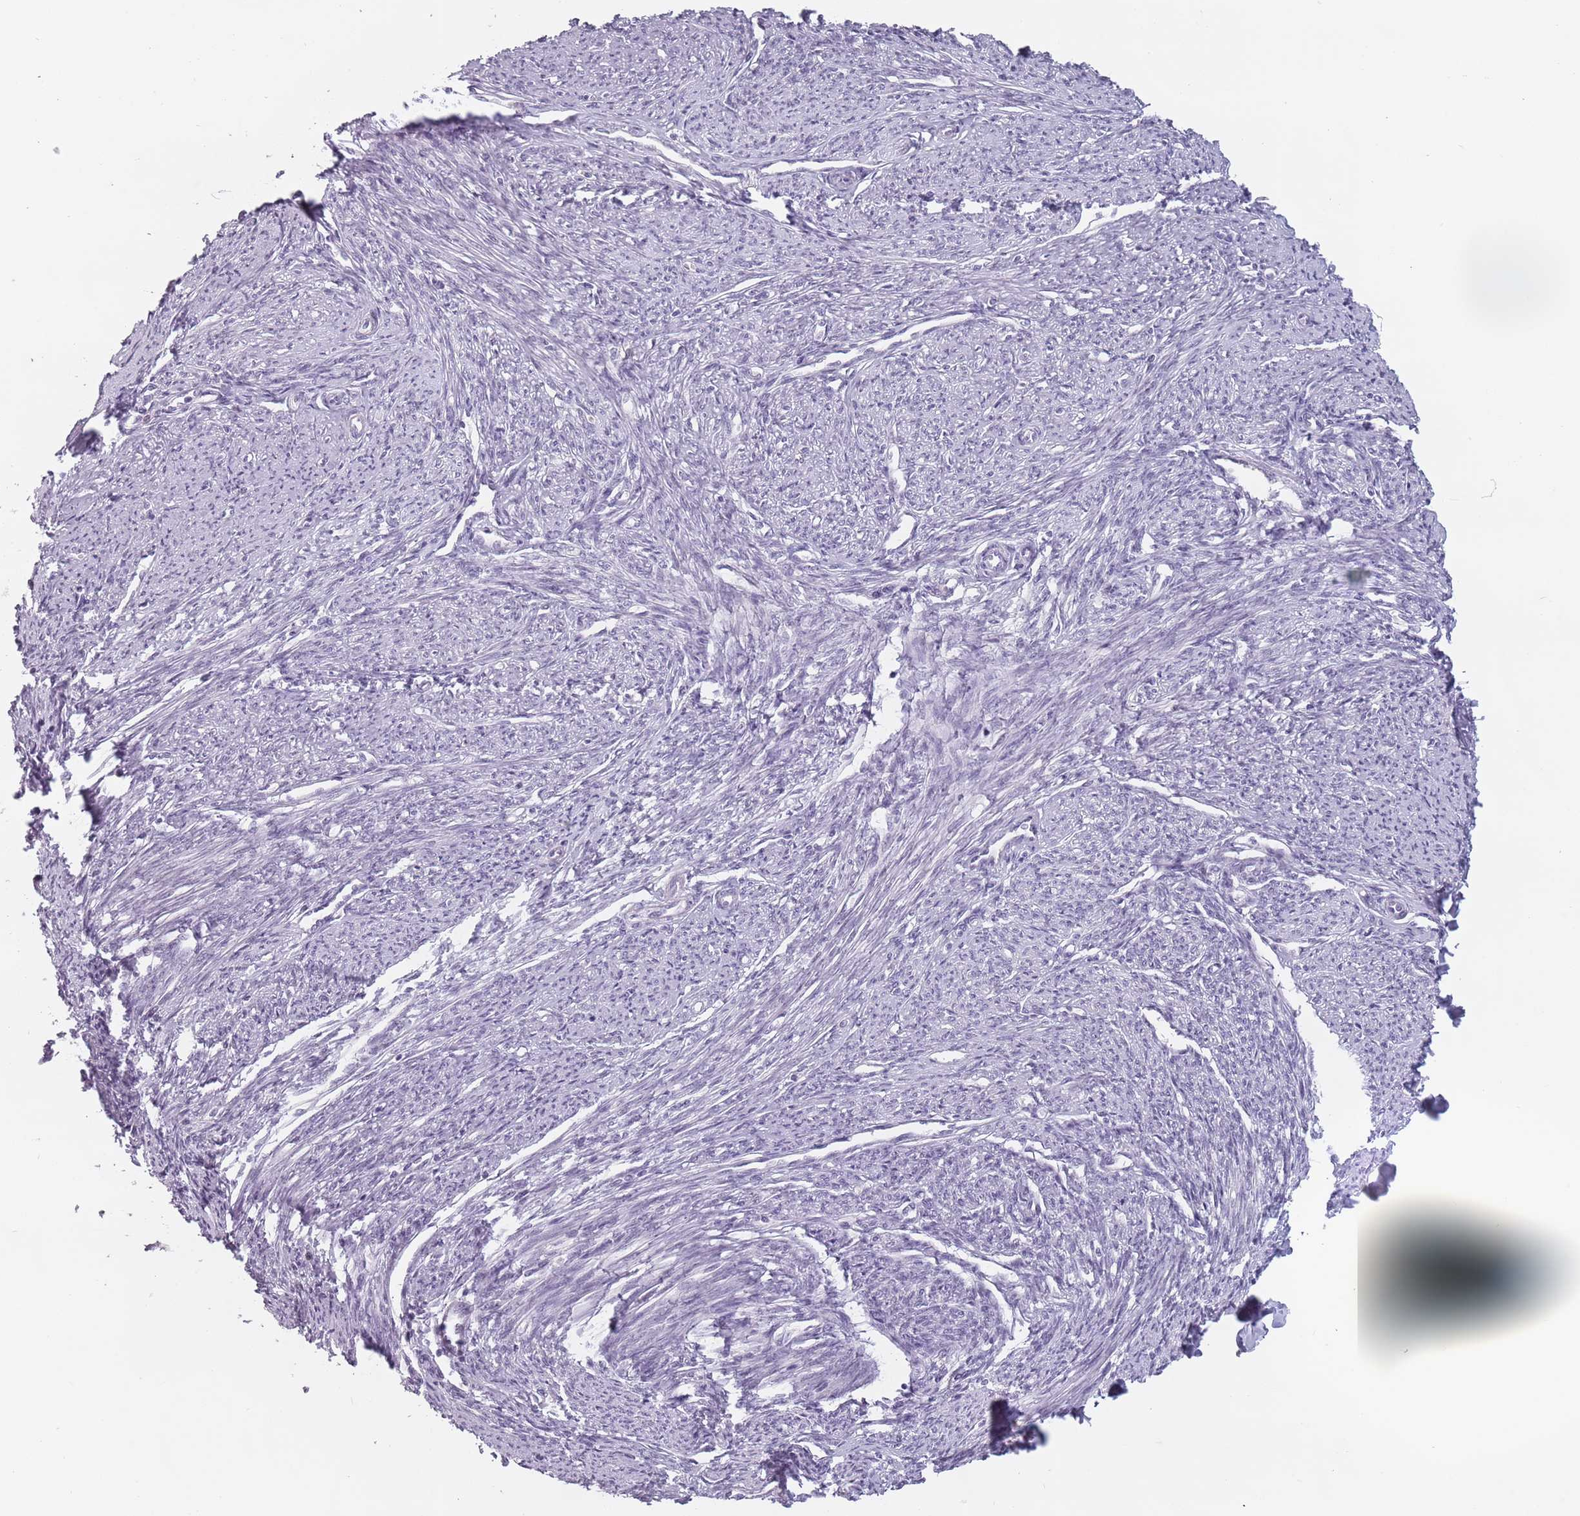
{"staining": {"intensity": "moderate", "quantity": "25%-75%", "location": "nuclear"}, "tissue": "smooth muscle", "cell_type": "Smooth muscle cells", "image_type": "normal", "snomed": [{"axis": "morphology", "description": "Normal tissue, NOS"}, {"axis": "topography", "description": "Smooth muscle"}, {"axis": "topography", "description": "Uterus"}], "caption": "Immunohistochemical staining of unremarkable smooth muscle exhibits medium levels of moderate nuclear expression in about 25%-75% of smooth muscle cells.", "gene": "PTCHD1", "patient": {"sex": "female", "age": 59}}